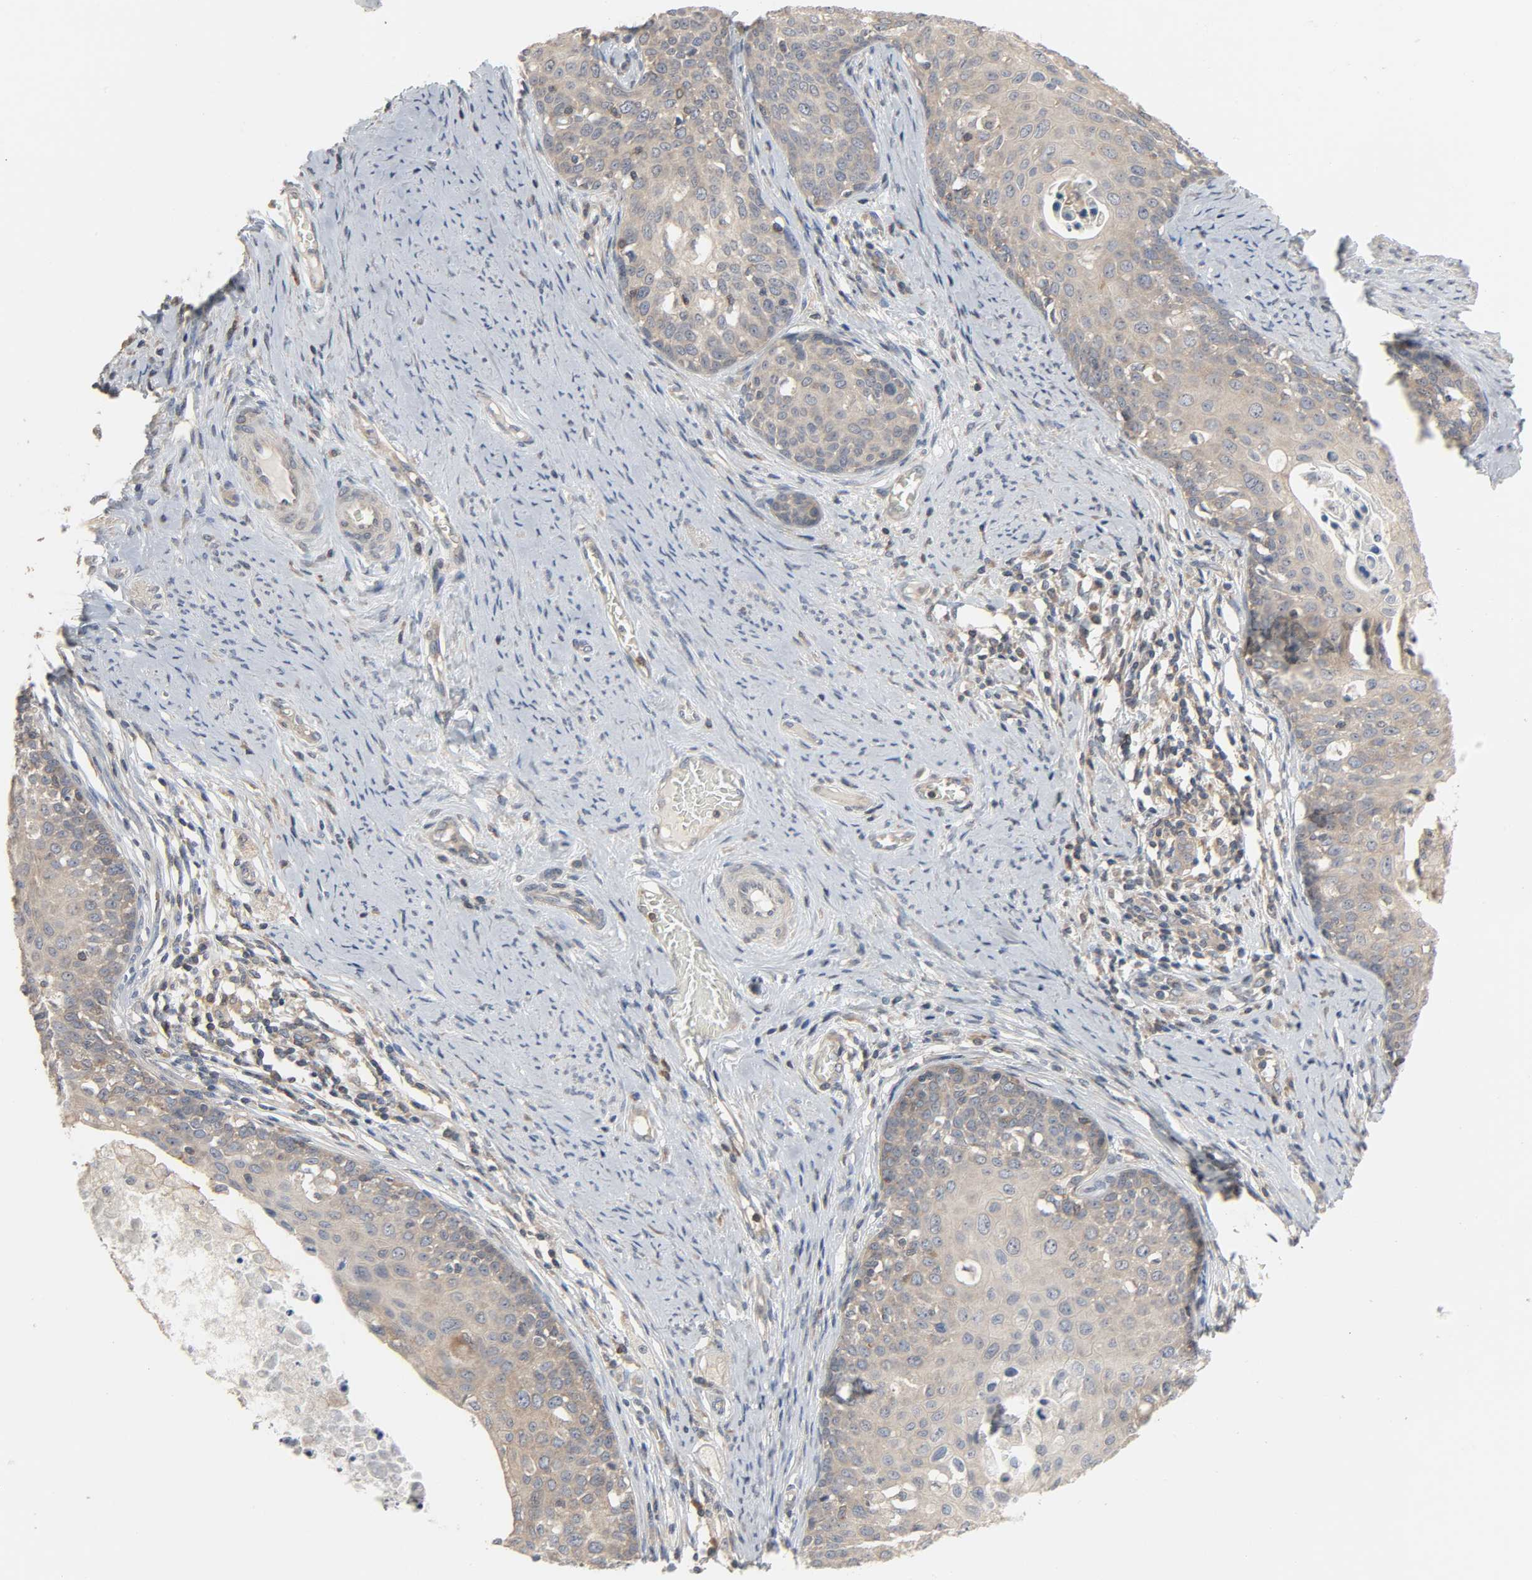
{"staining": {"intensity": "moderate", "quantity": ">75%", "location": "cytoplasmic/membranous"}, "tissue": "cervical cancer", "cell_type": "Tumor cells", "image_type": "cancer", "snomed": [{"axis": "morphology", "description": "Squamous cell carcinoma, NOS"}, {"axis": "morphology", "description": "Adenocarcinoma, NOS"}, {"axis": "topography", "description": "Cervix"}], "caption": "A micrograph of cervical cancer stained for a protein demonstrates moderate cytoplasmic/membranous brown staining in tumor cells.", "gene": "PLEKHA2", "patient": {"sex": "female", "age": 52}}